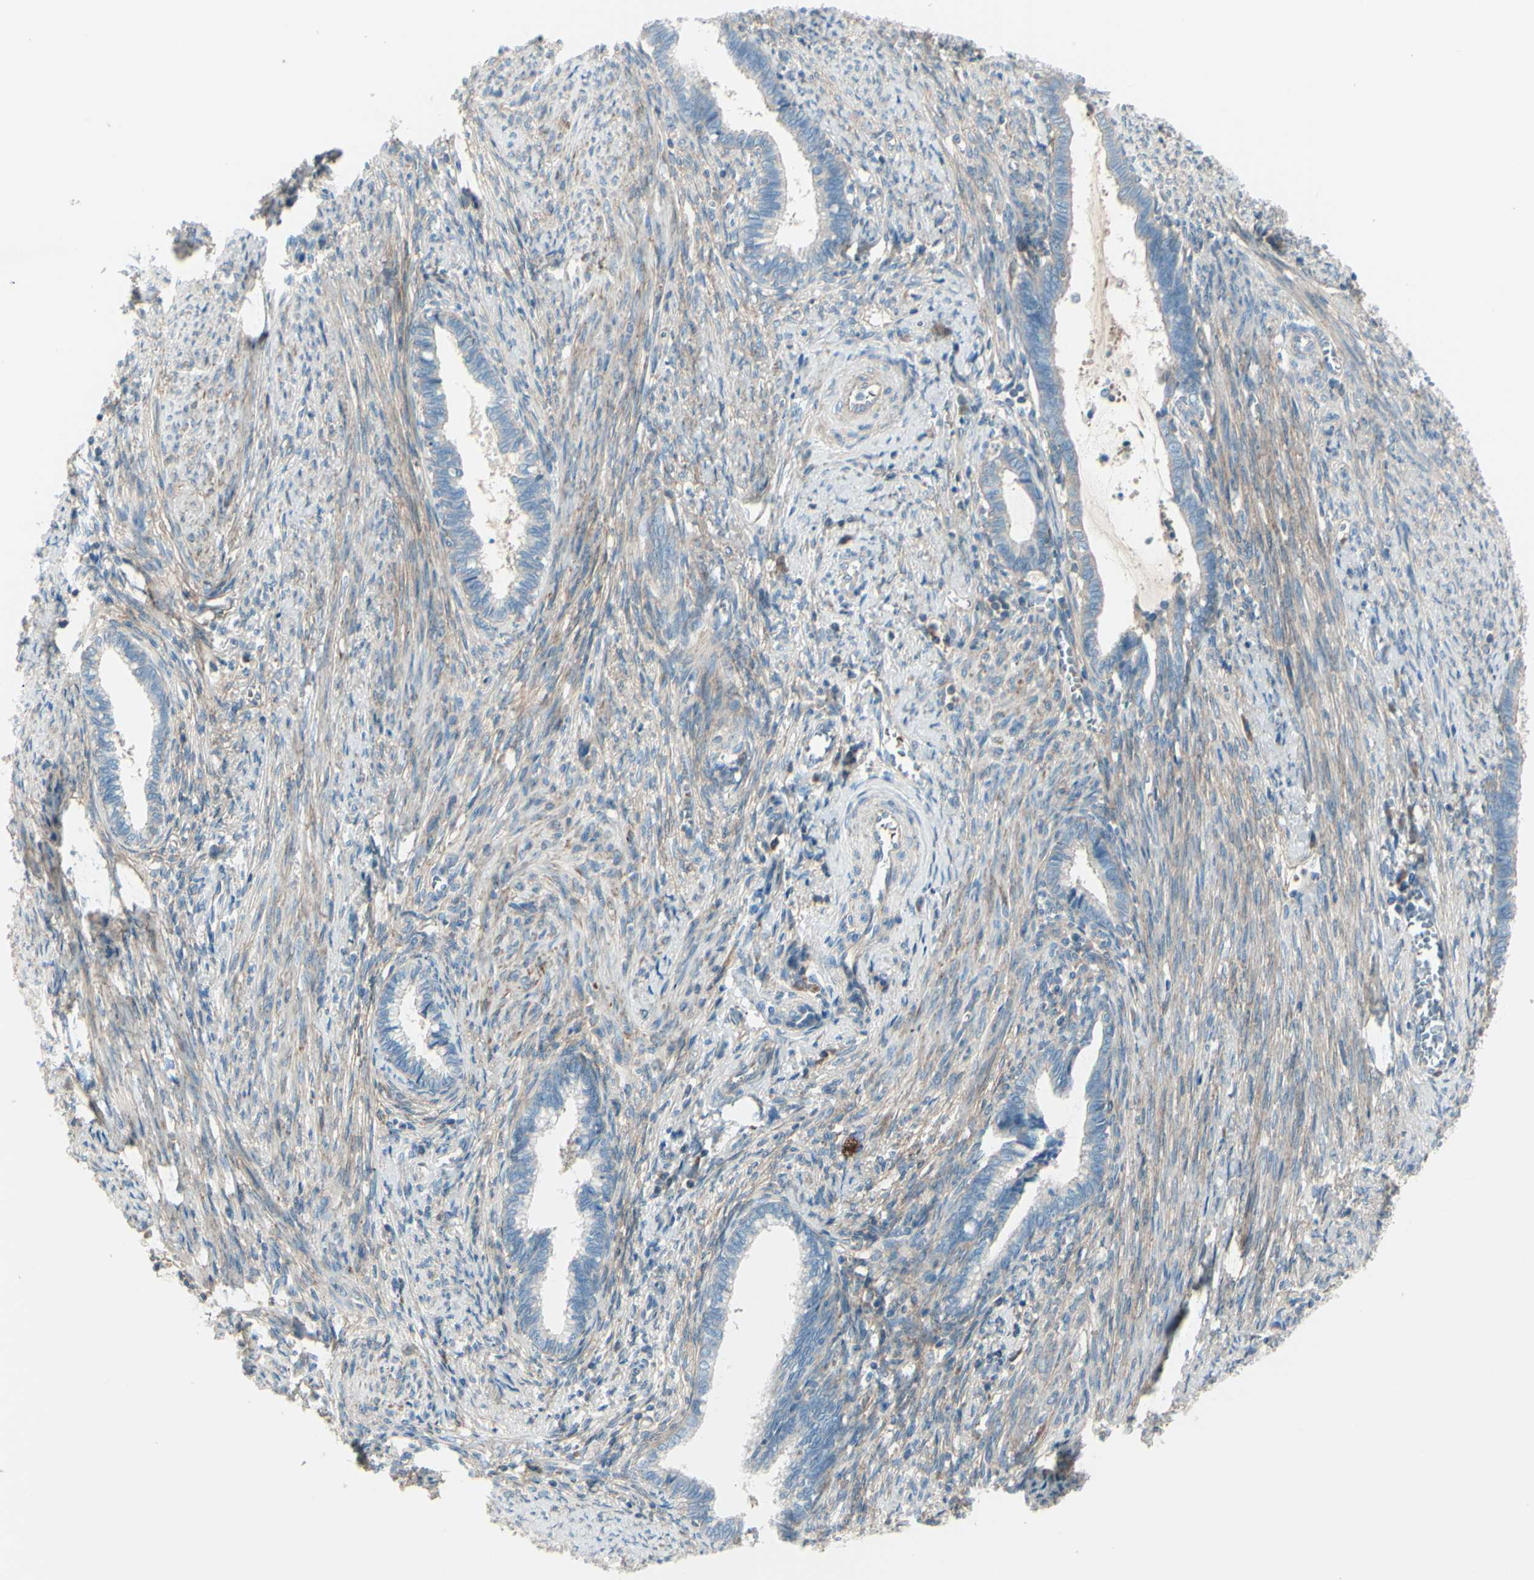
{"staining": {"intensity": "negative", "quantity": "none", "location": "none"}, "tissue": "cervical cancer", "cell_type": "Tumor cells", "image_type": "cancer", "snomed": [{"axis": "morphology", "description": "Adenocarcinoma, NOS"}, {"axis": "topography", "description": "Cervix"}], "caption": "An immunohistochemistry histopathology image of cervical adenocarcinoma is shown. There is no staining in tumor cells of cervical adenocarcinoma. (Stains: DAB (3,3'-diaminobenzidine) IHC with hematoxylin counter stain, Microscopy: brightfield microscopy at high magnification).", "gene": "PCDHGA2", "patient": {"sex": "female", "age": 44}}